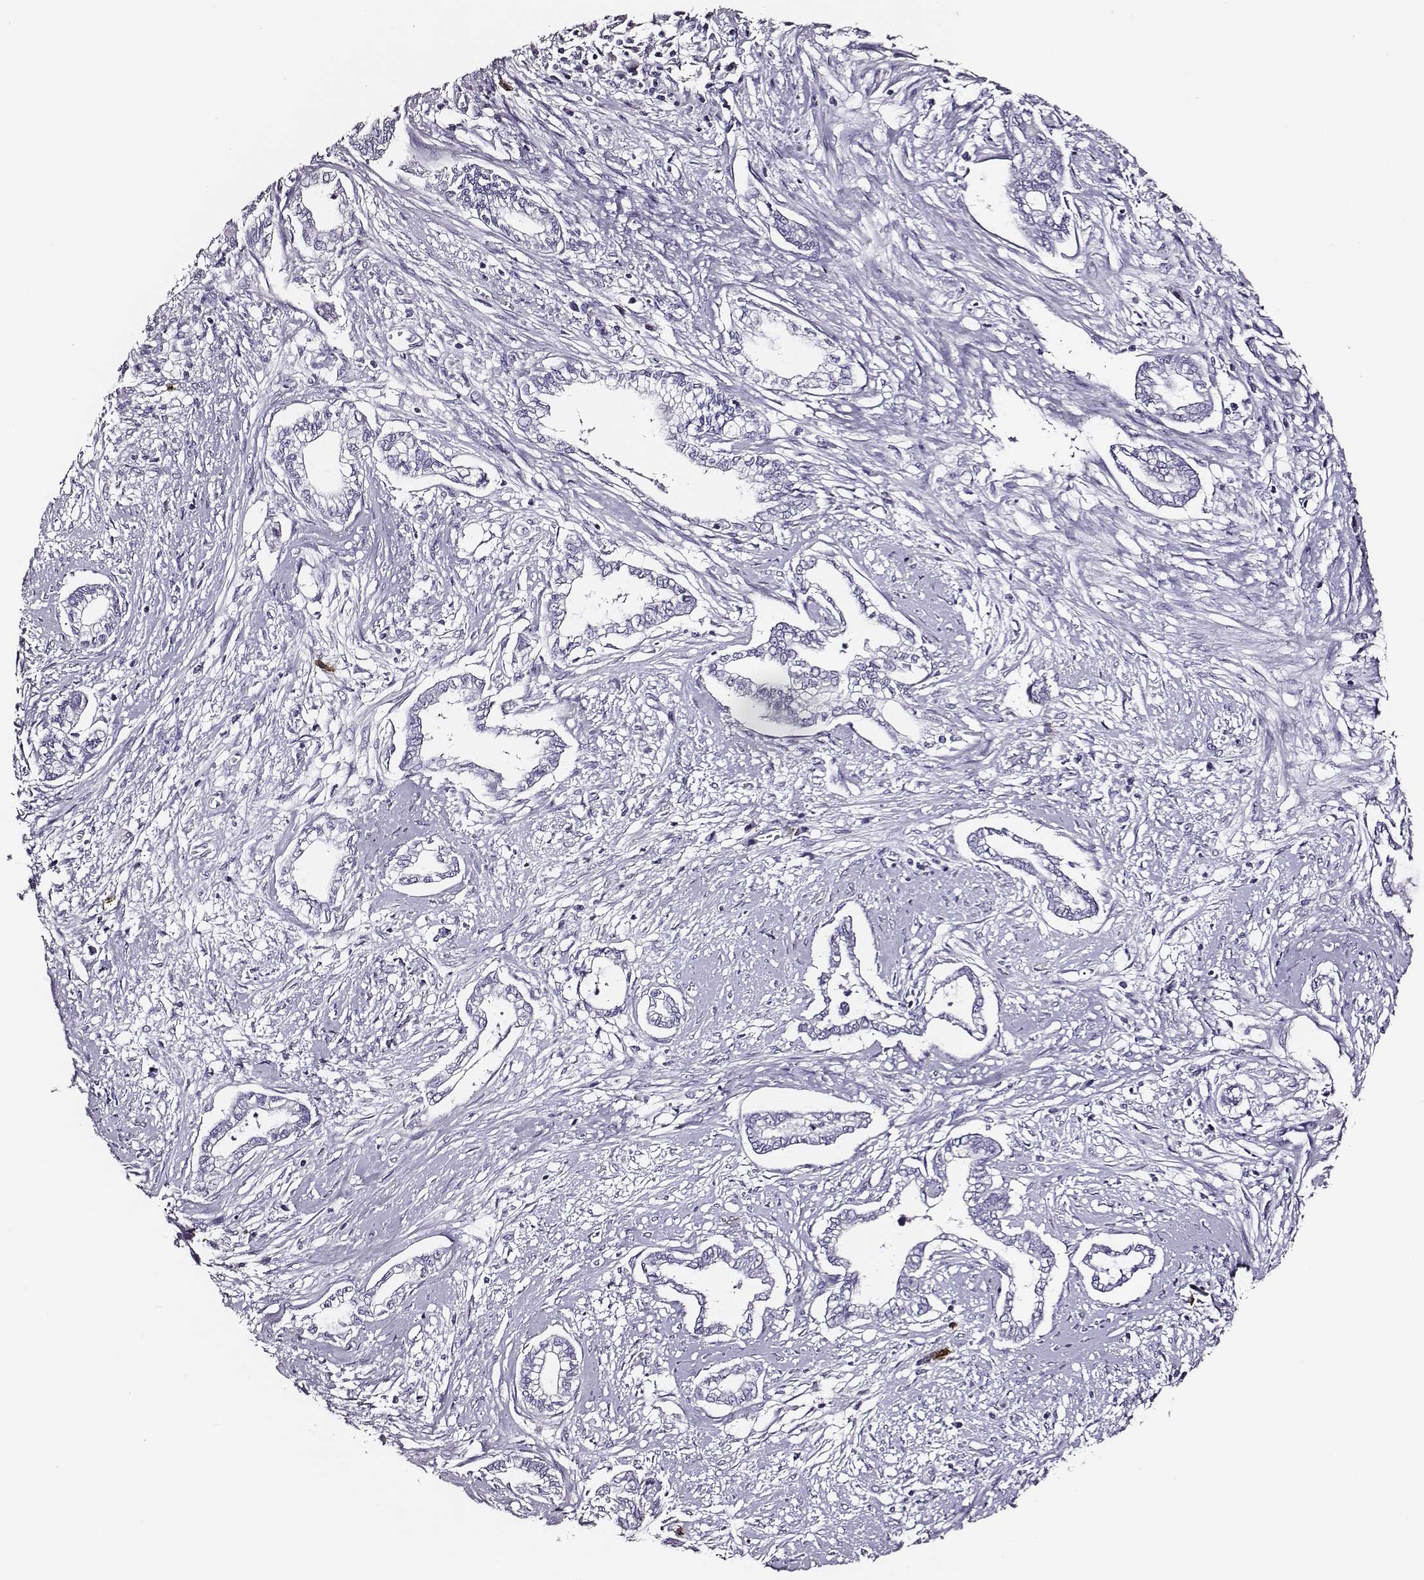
{"staining": {"intensity": "negative", "quantity": "none", "location": "none"}, "tissue": "cervical cancer", "cell_type": "Tumor cells", "image_type": "cancer", "snomed": [{"axis": "morphology", "description": "Adenocarcinoma, NOS"}, {"axis": "topography", "description": "Cervix"}], "caption": "The histopathology image displays no staining of tumor cells in cervical adenocarcinoma.", "gene": "DPEP1", "patient": {"sex": "female", "age": 62}}